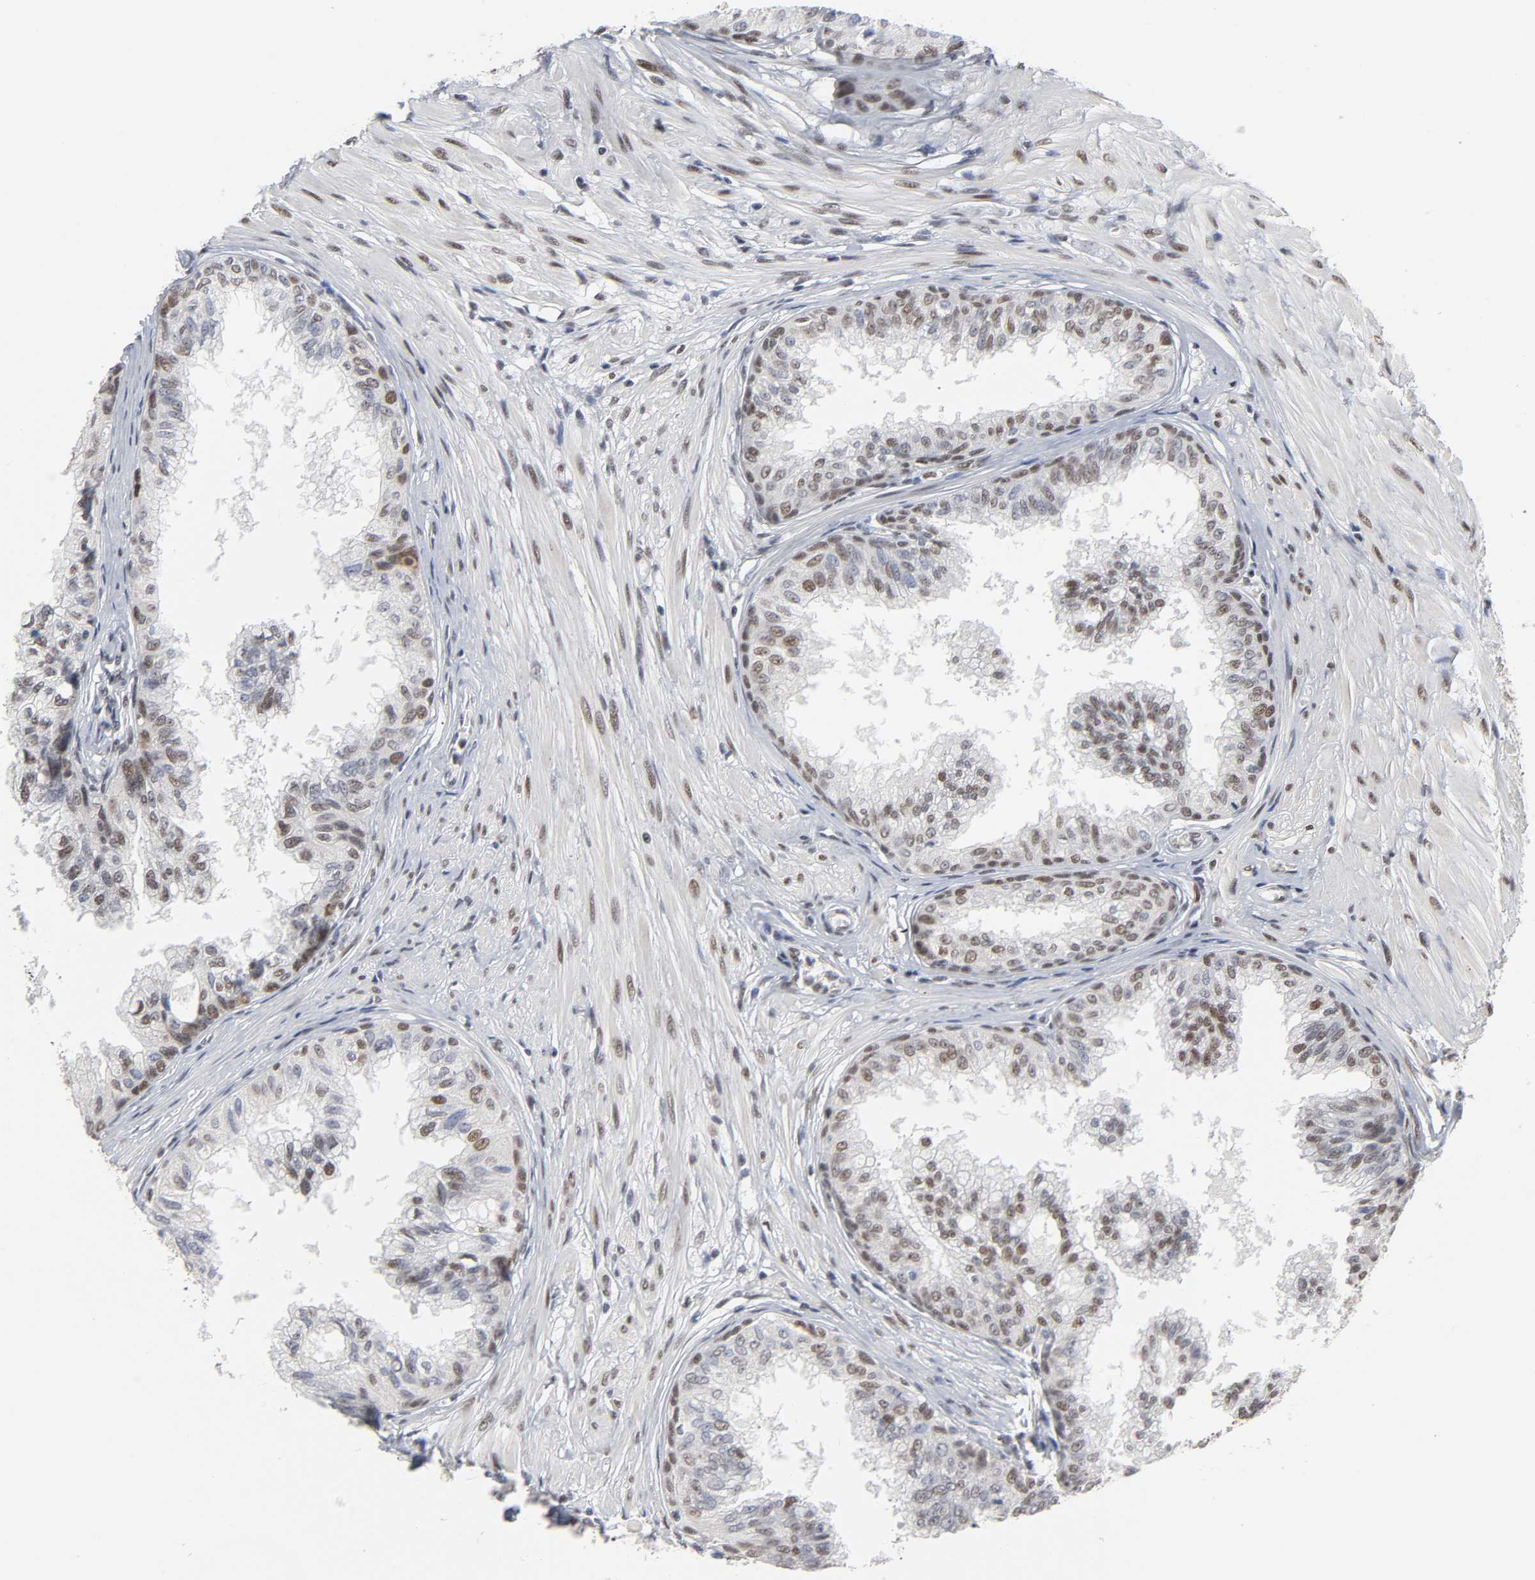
{"staining": {"intensity": "moderate", "quantity": ">75%", "location": "nuclear"}, "tissue": "prostate", "cell_type": "Glandular cells", "image_type": "normal", "snomed": [{"axis": "morphology", "description": "Normal tissue, NOS"}, {"axis": "topography", "description": "Prostate"}, {"axis": "topography", "description": "Seminal veicle"}], "caption": "Moderate nuclear expression for a protein is seen in approximately >75% of glandular cells of unremarkable prostate using immunohistochemistry.", "gene": "TRIM33", "patient": {"sex": "male", "age": 60}}